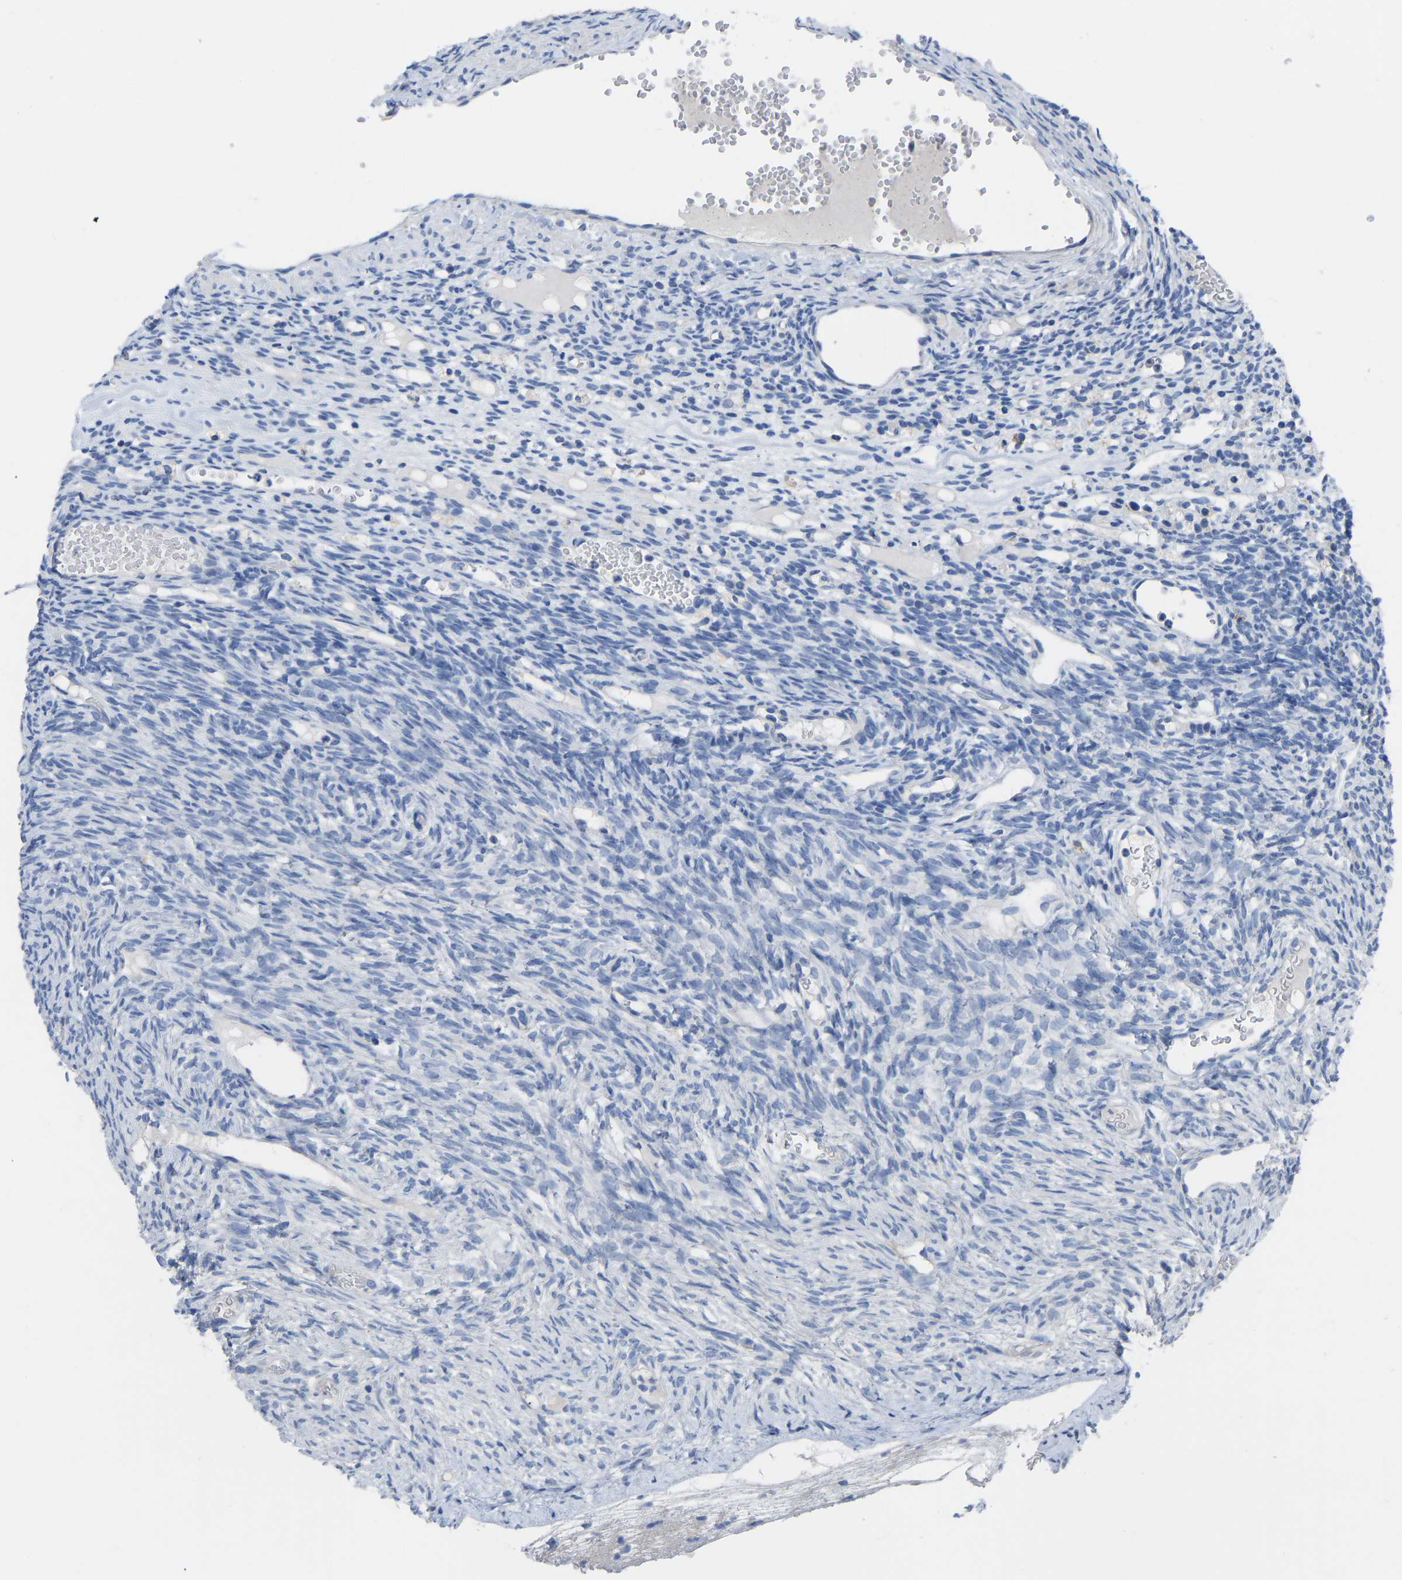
{"staining": {"intensity": "negative", "quantity": "none", "location": "none"}, "tissue": "ovary", "cell_type": "Follicle cells", "image_type": "normal", "snomed": [{"axis": "morphology", "description": "Normal tissue, NOS"}, {"axis": "topography", "description": "Ovary"}], "caption": "A histopathology image of human ovary is negative for staining in follicle cells. Brightfield microscopy of immunohistochemistry (IHC) stained with DAB (brown) and hematoxylin (blue), captured at high magnification.", "gene": "OLIG2", "patient": {"sex": "female", "age": 33}}